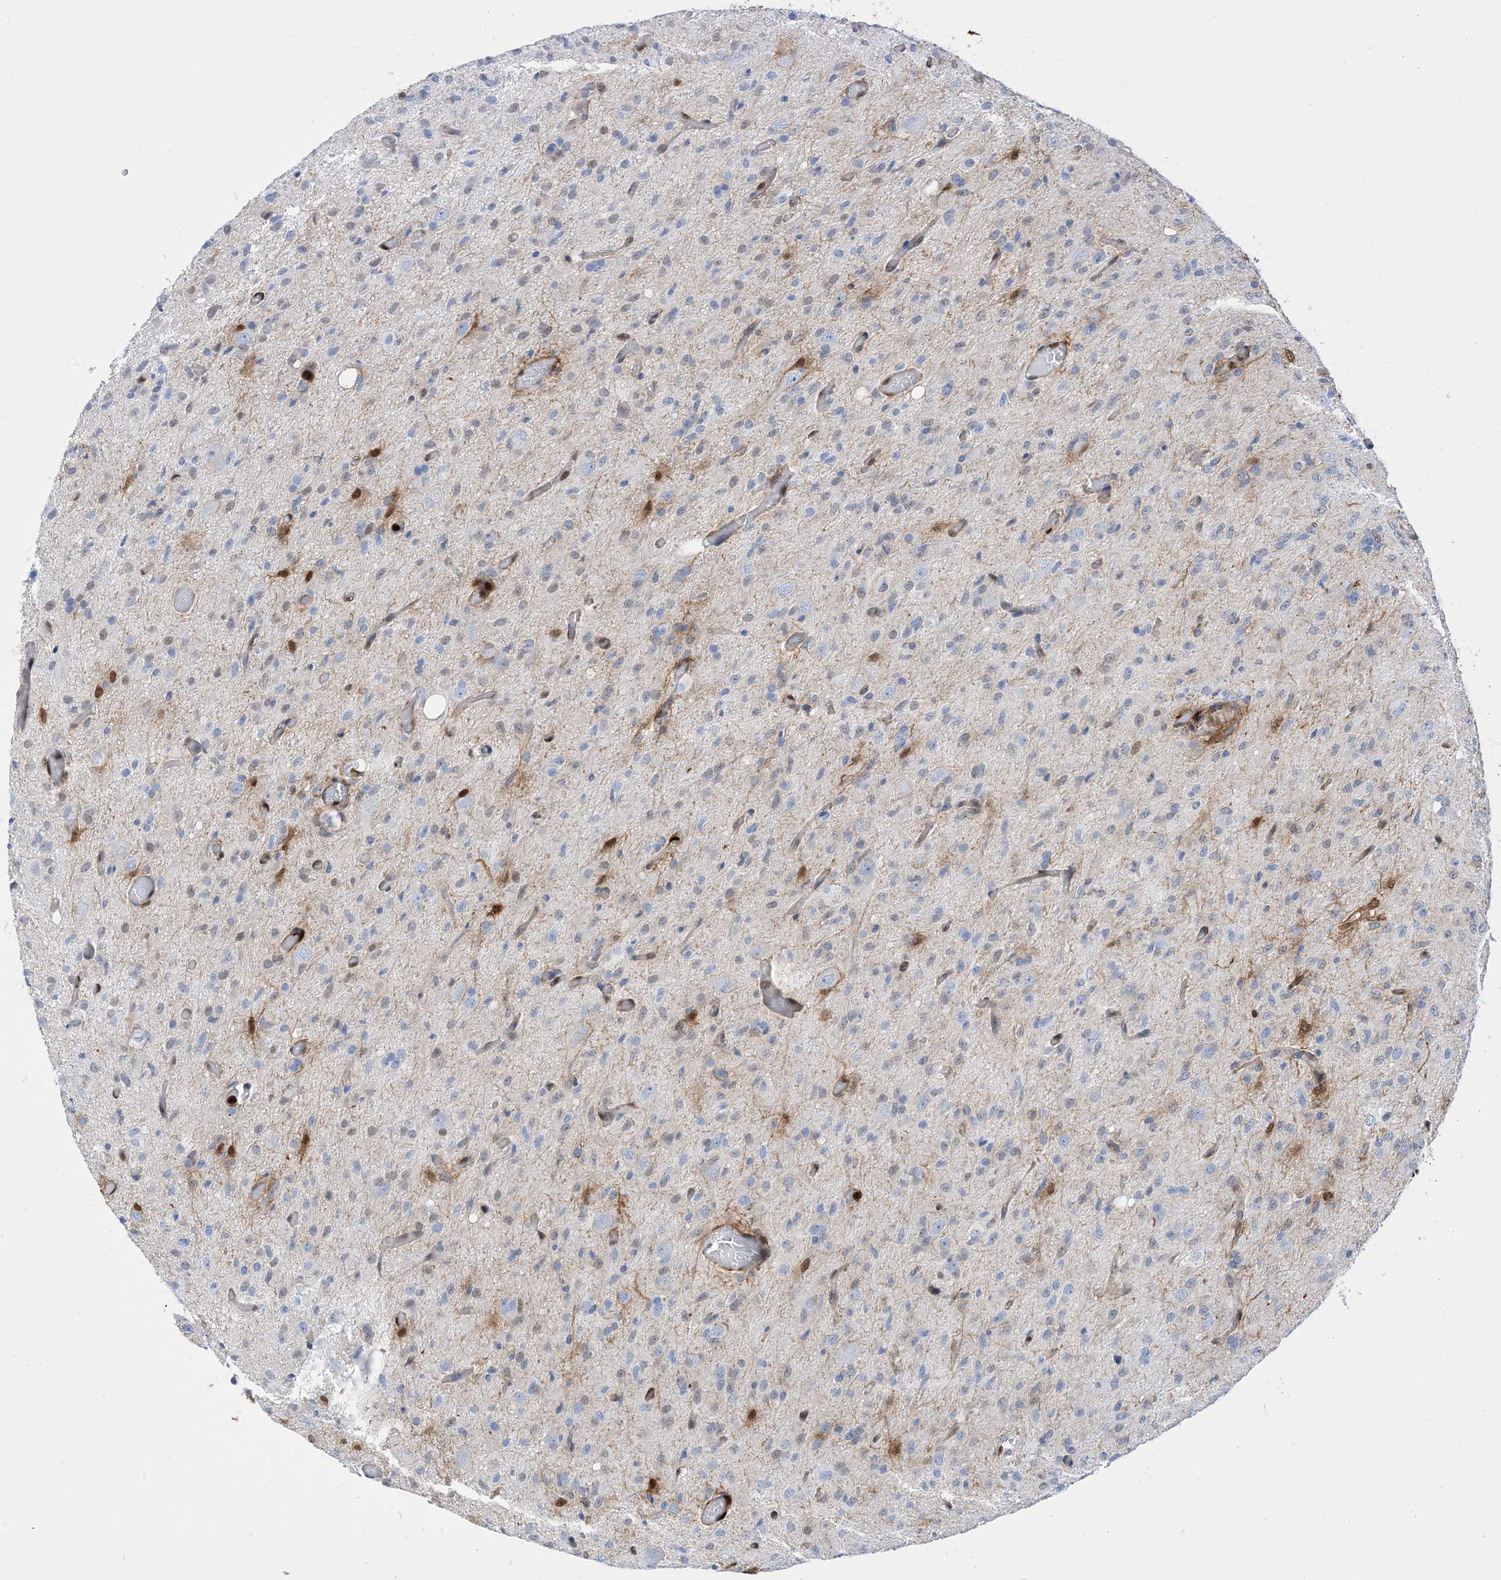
{"staining": {"intensity": "negative", "quantity": "none", "location": "none"}, "tissue": "glioma", "cell_type": "Tumor cells", "image_type": "cancer", "snomed": [{"axis": "morphology", "description": "Glioma, malignant, High grade"}, {"axis": "topography", "description": "Brain"}], "caption": "There is no significant expression in tumor cells of malignant high-grade glioma.", "gene": "ANXA1", "patient": {"sex": "female", "age": 59}}